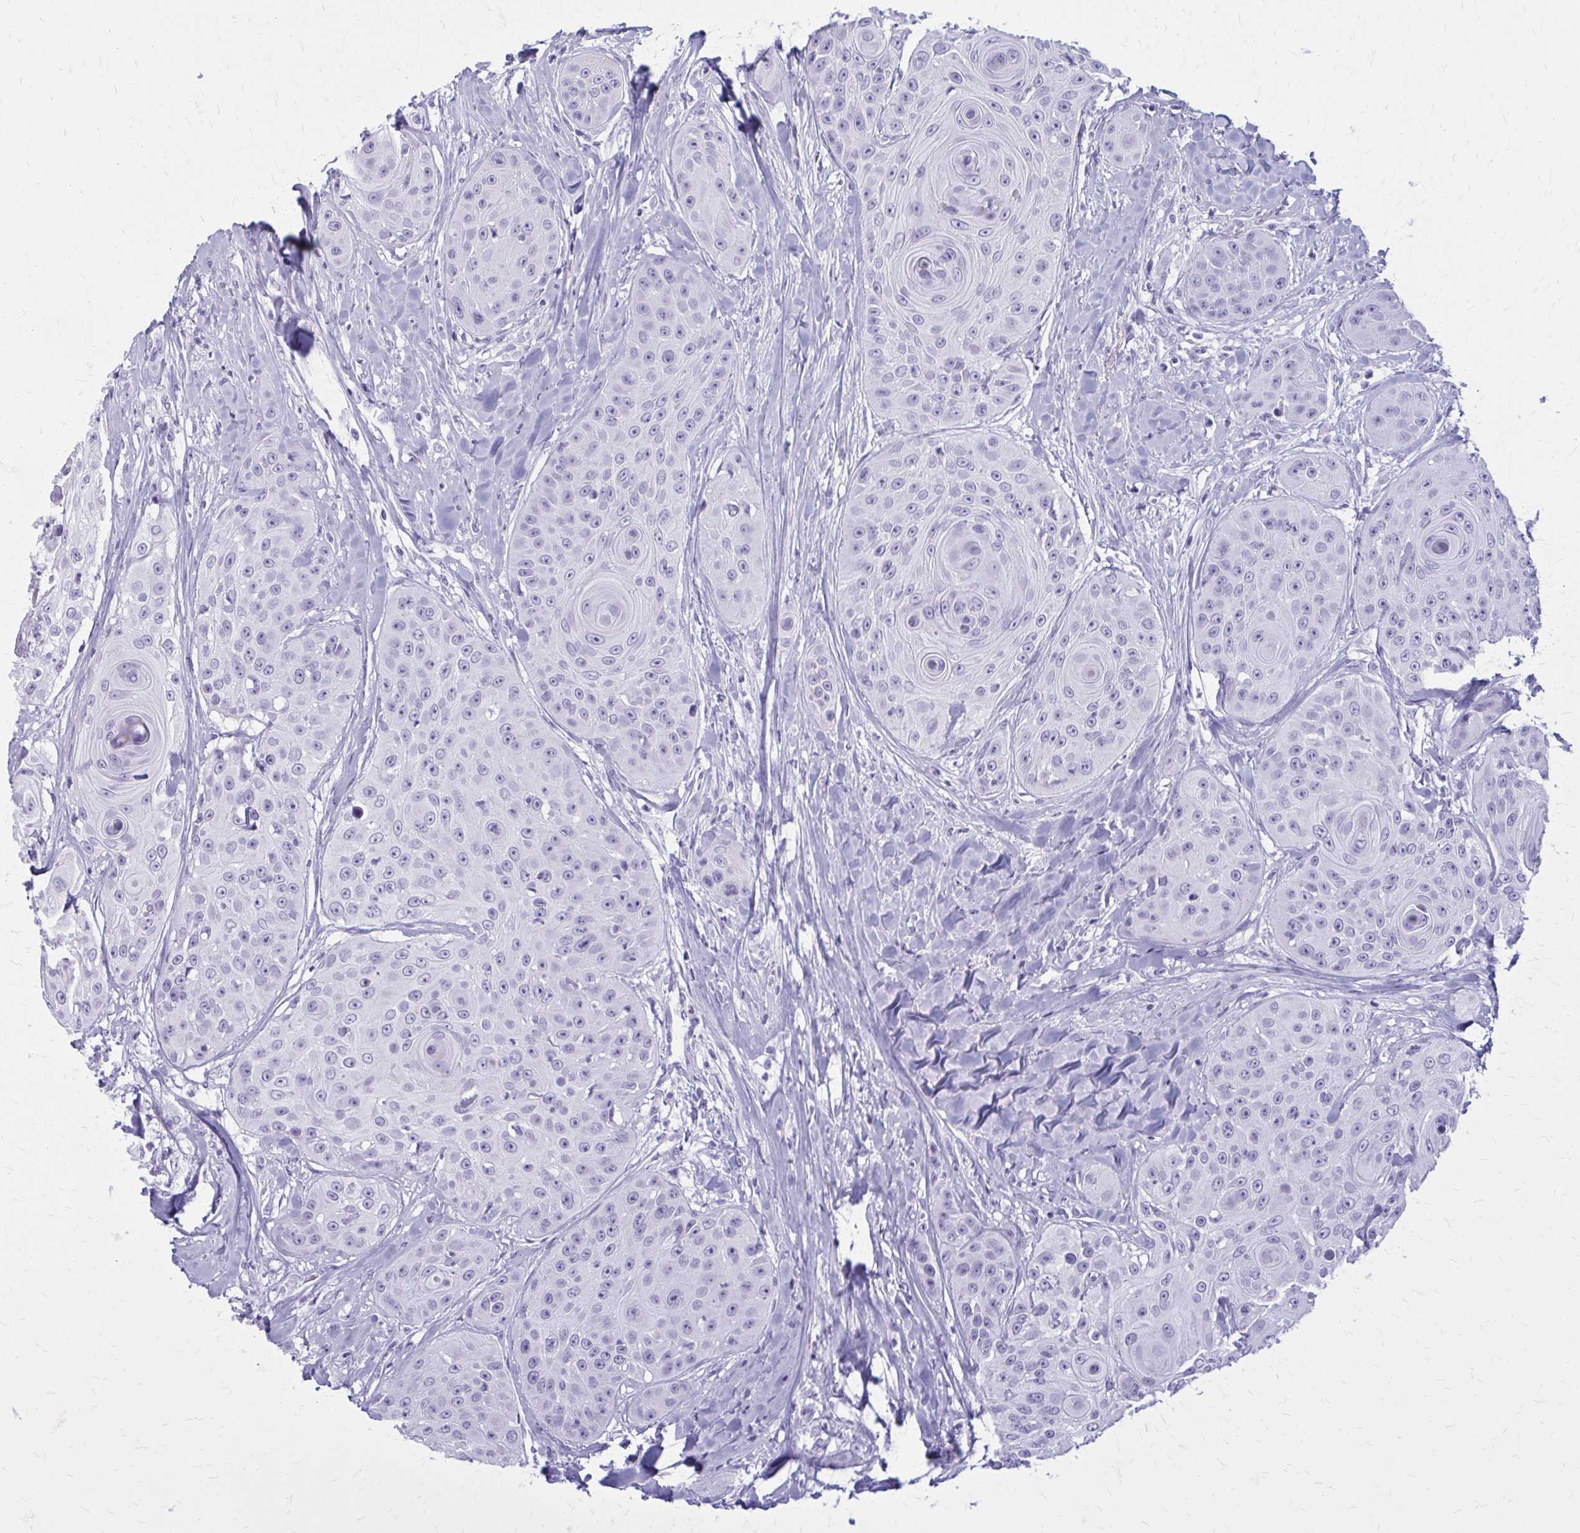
{"staining": {"intensity": "negative", "quantity": "none", "location": "none"}, "tissue": "head and neck cancer", "cell_type": "Tumor cells", "image_type": "cancer", "snomed": [{"axis": "morphology", "description": "Squamous cell carcinoma, NOS"}, {"axis": "topography", "description": "Head-Neck"}], "caption": "High power microscopy histopathology image of an IHC micrograph of squamous cell carcinoma (head and neck), revealing no significant expression in tumor cells.", "gene": "ZDHHC7", "patient": {"sex": "male", "age": 83}}